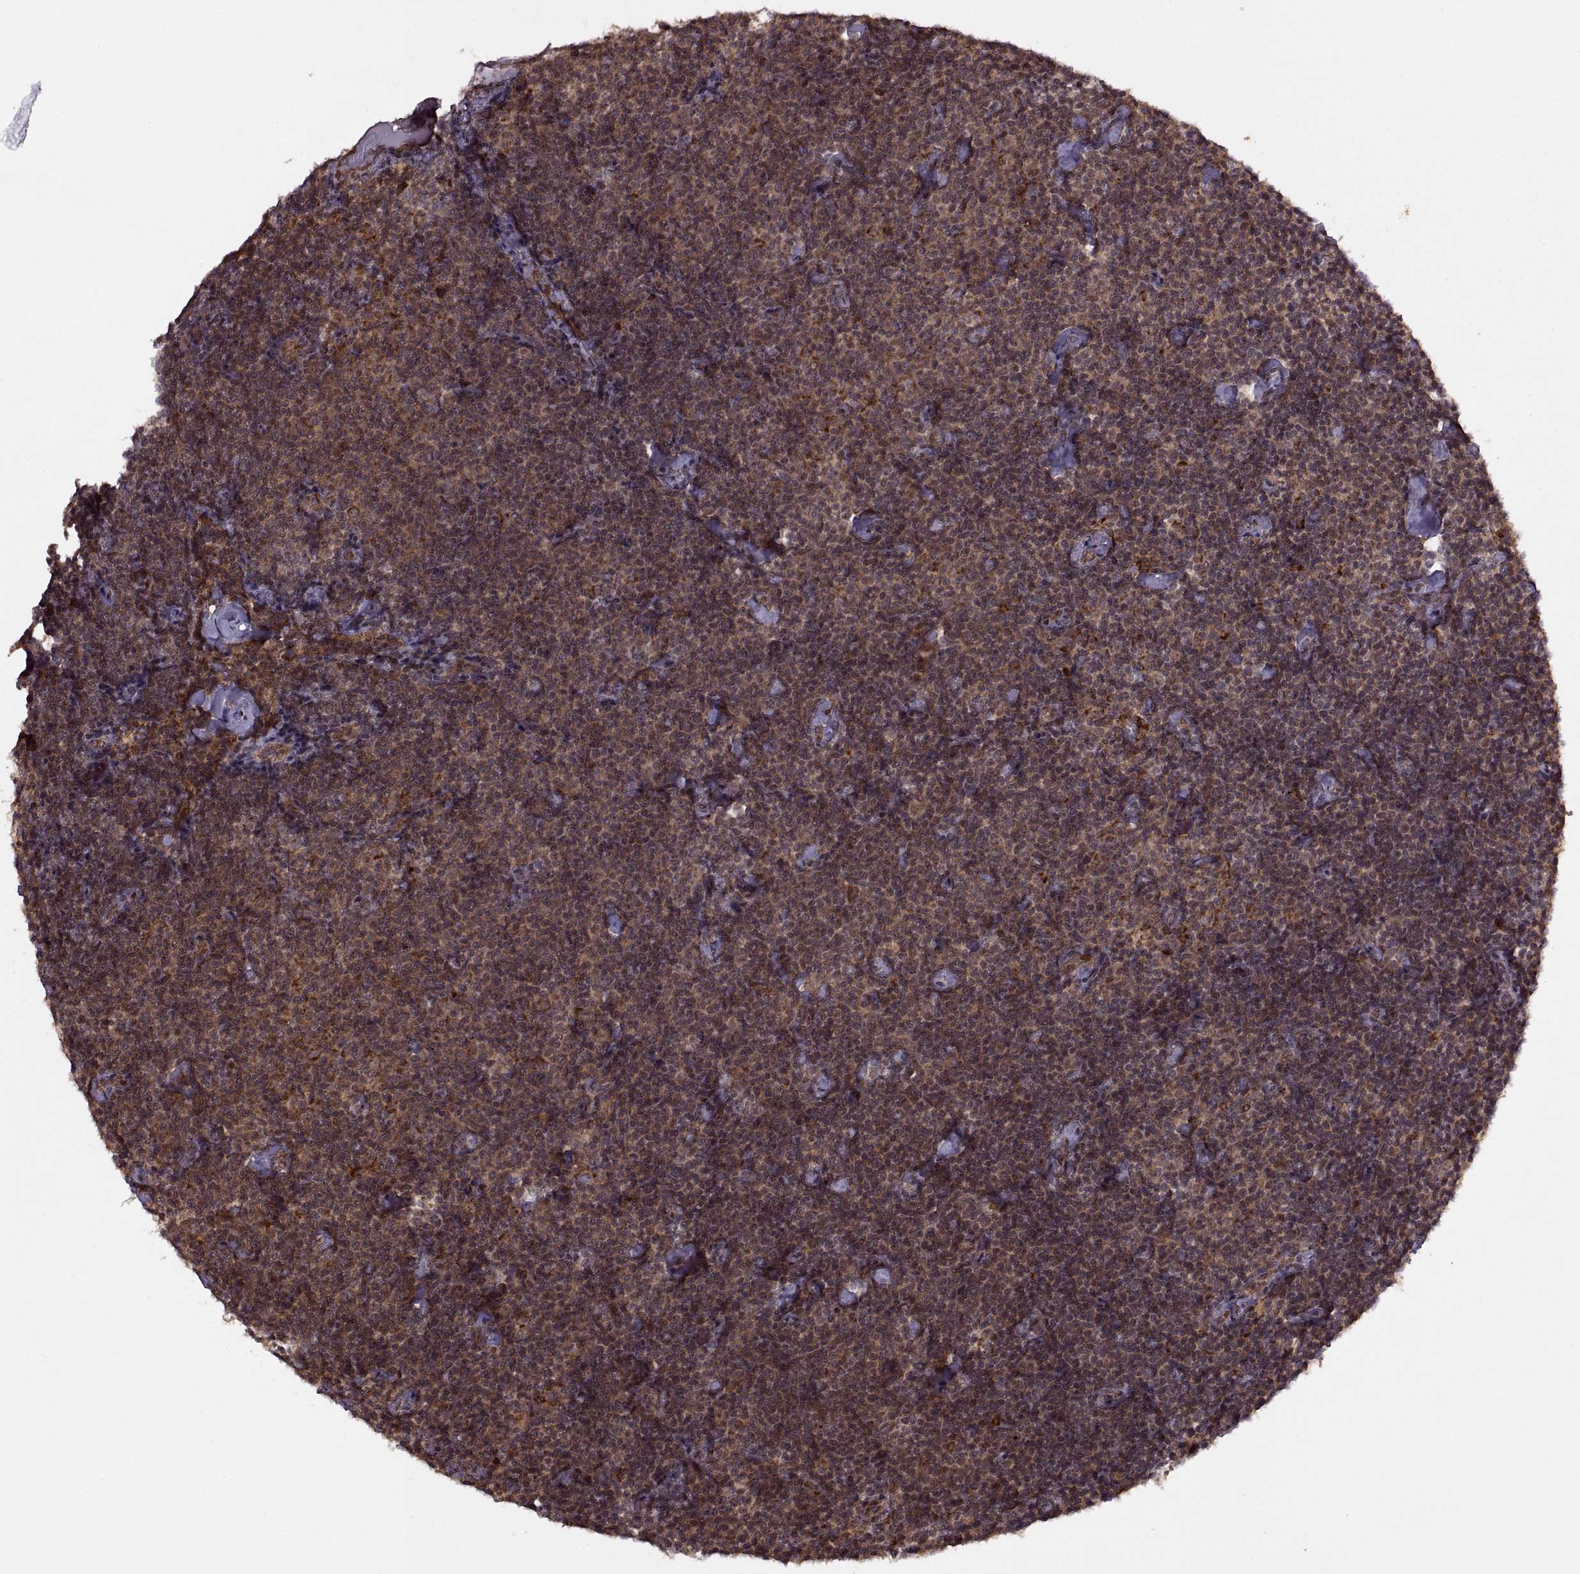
{"staining": {"intensity": "moderate", "quantity": ">75%", "location": "cytoplasmic/membranous"}, "tissue": "lymphoma", "cell_type": "Tumor cells", "image_type": "cancer", "snomed": [{"axis": "morphology", "description": "Malignant lymphoma, non-Hodgkin's type, Low grade"}, {"axis": "topography", "description": "Lymph node"}], "caption": "A medium amount of moderate cytoplasmic/membranous expression is present in approximately >75% of tumor cells in lymphoma tissue.", "gene": "PTOV1", "patient": {"sex": "male", "age": 81}}